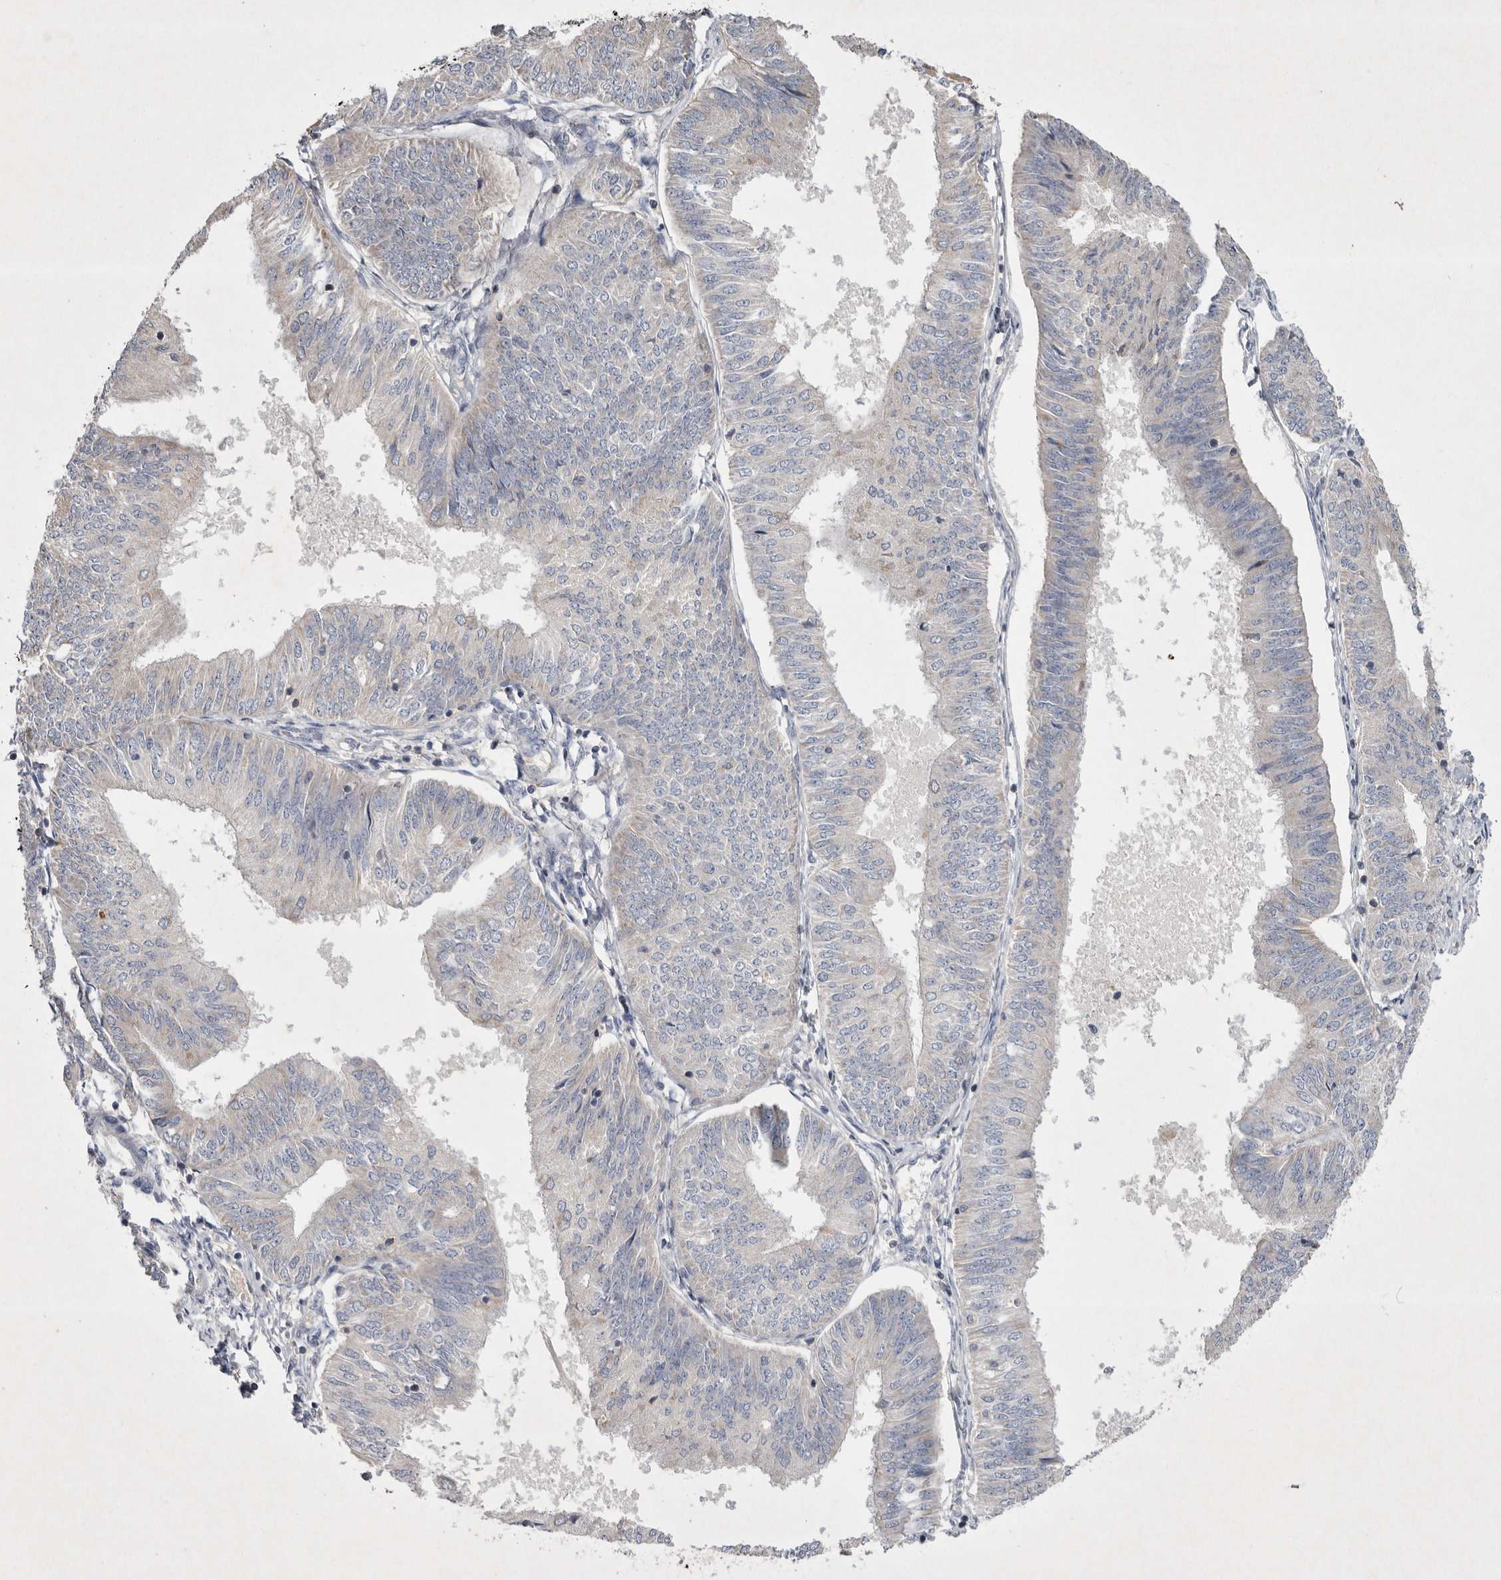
{"staining": {"intensity": "negative", "quantity": "none", "location": "none"}, "tissue": "endometrial cancer", "cell_type": "Tumor cells", "image_type": "cancer", "snomed": [{"axis": "morphology", "description": "Adenocarcinoma, NOS"}, {"axis": "topography", "description": "Endometrium"}], "caption": "DAB (3,3'-diaminobenzidine) immunohistochemical staining of human adenocarcinoma (endometrial) reveals no significant positivity in tumor cells.", "gene": "TNFSF14", "patient": {"sex": "female", "age": 58}}